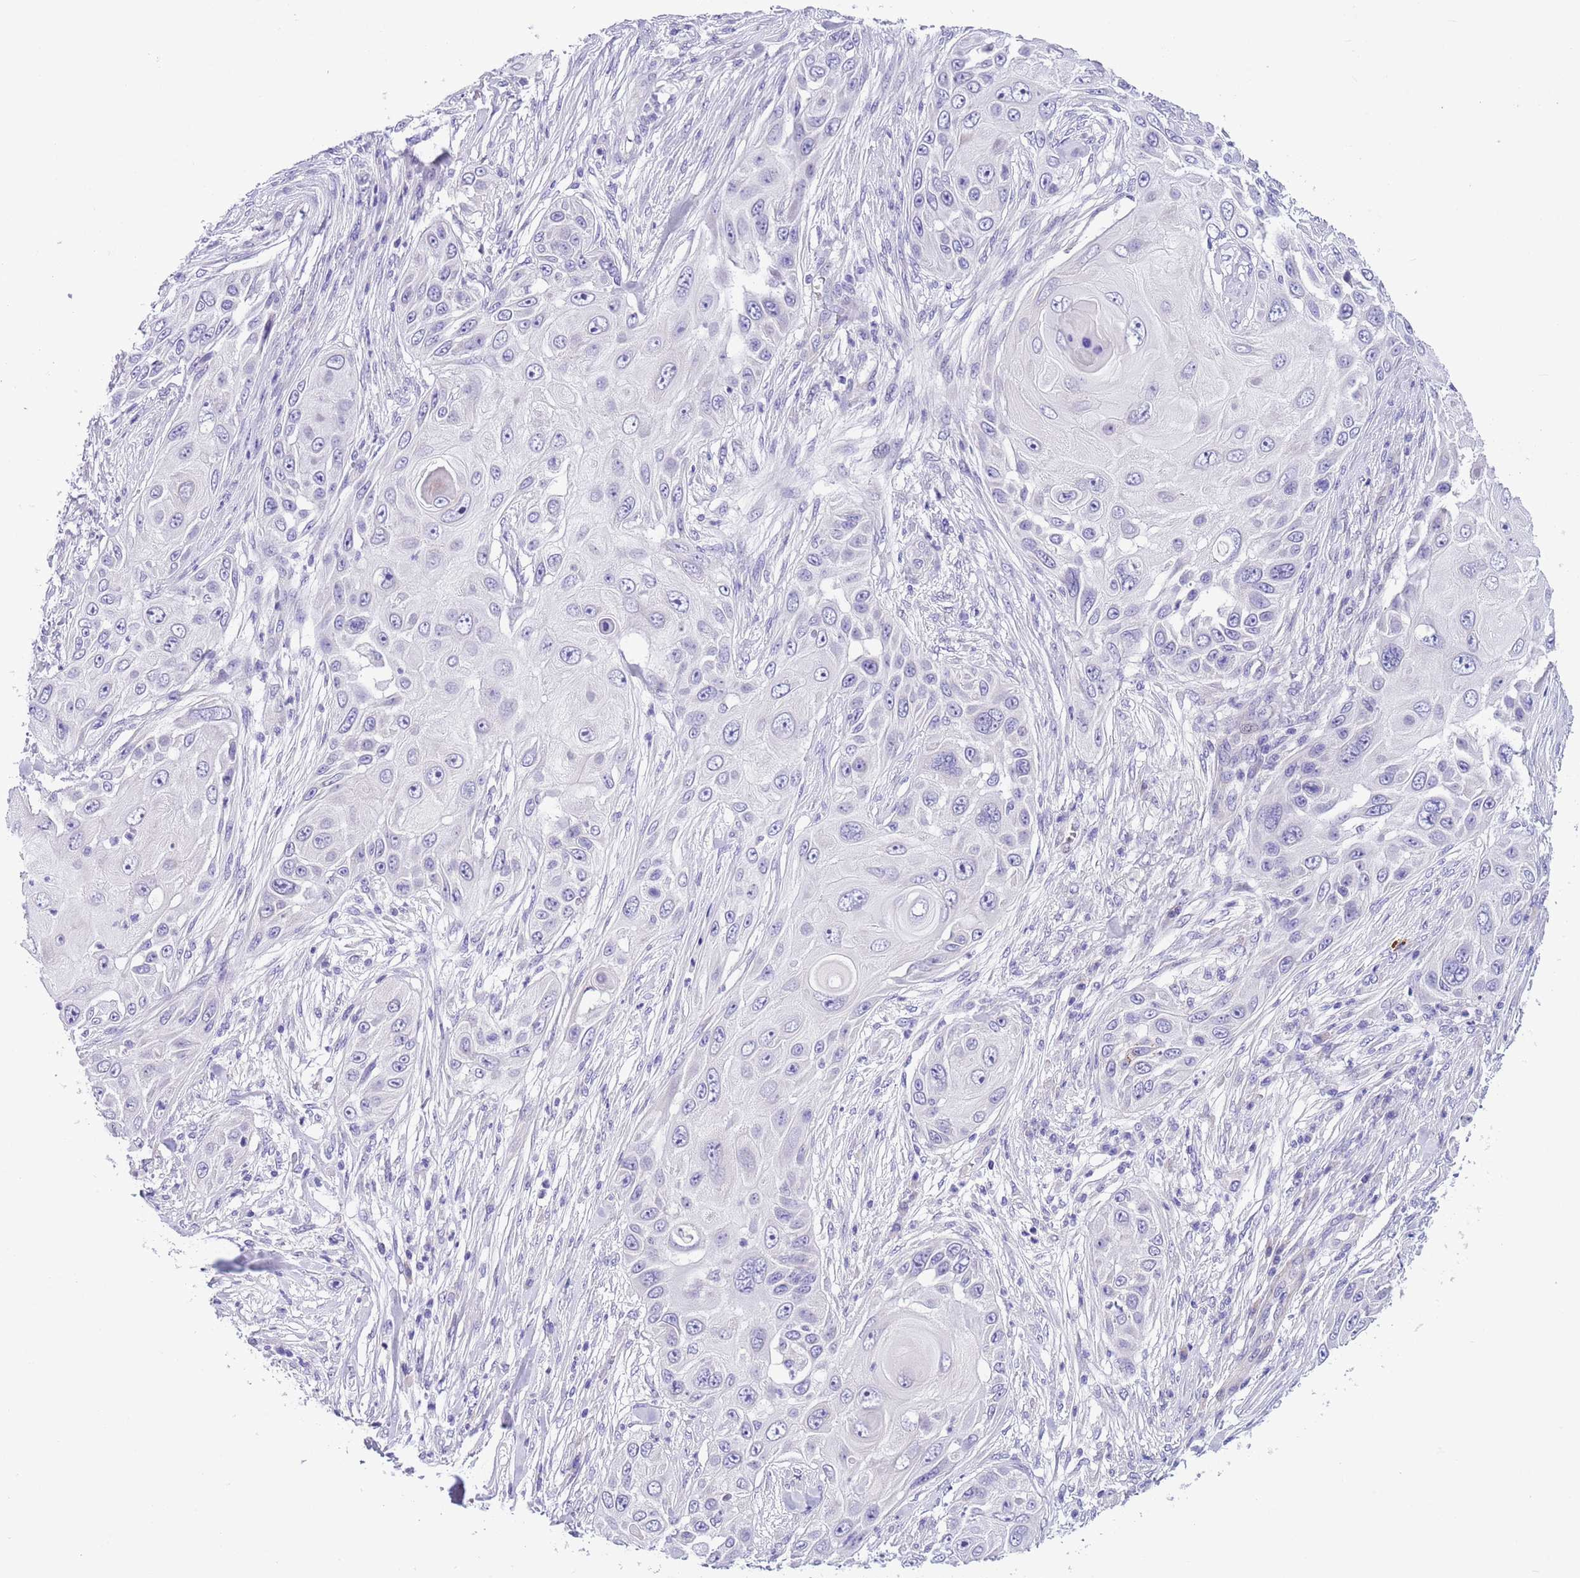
{"staining": {"intensity": "negative", "quantity": "none", "location": "none"}, "tissue": "skin cancer", "cell_type": "Tumor cells", "image_type": "cancer", "snomed": [{"axis": "morphology", "description": "Squamous cell carcinoma, NOS"}, {"axis": "topography", "description": "Skin"}], "caption": "IHC image of human skin cancer stained for a protein (brown), which reveals no staining in tumor cells.", "gene": "NET1", "patient": {"sex": "female", "age": 44}}